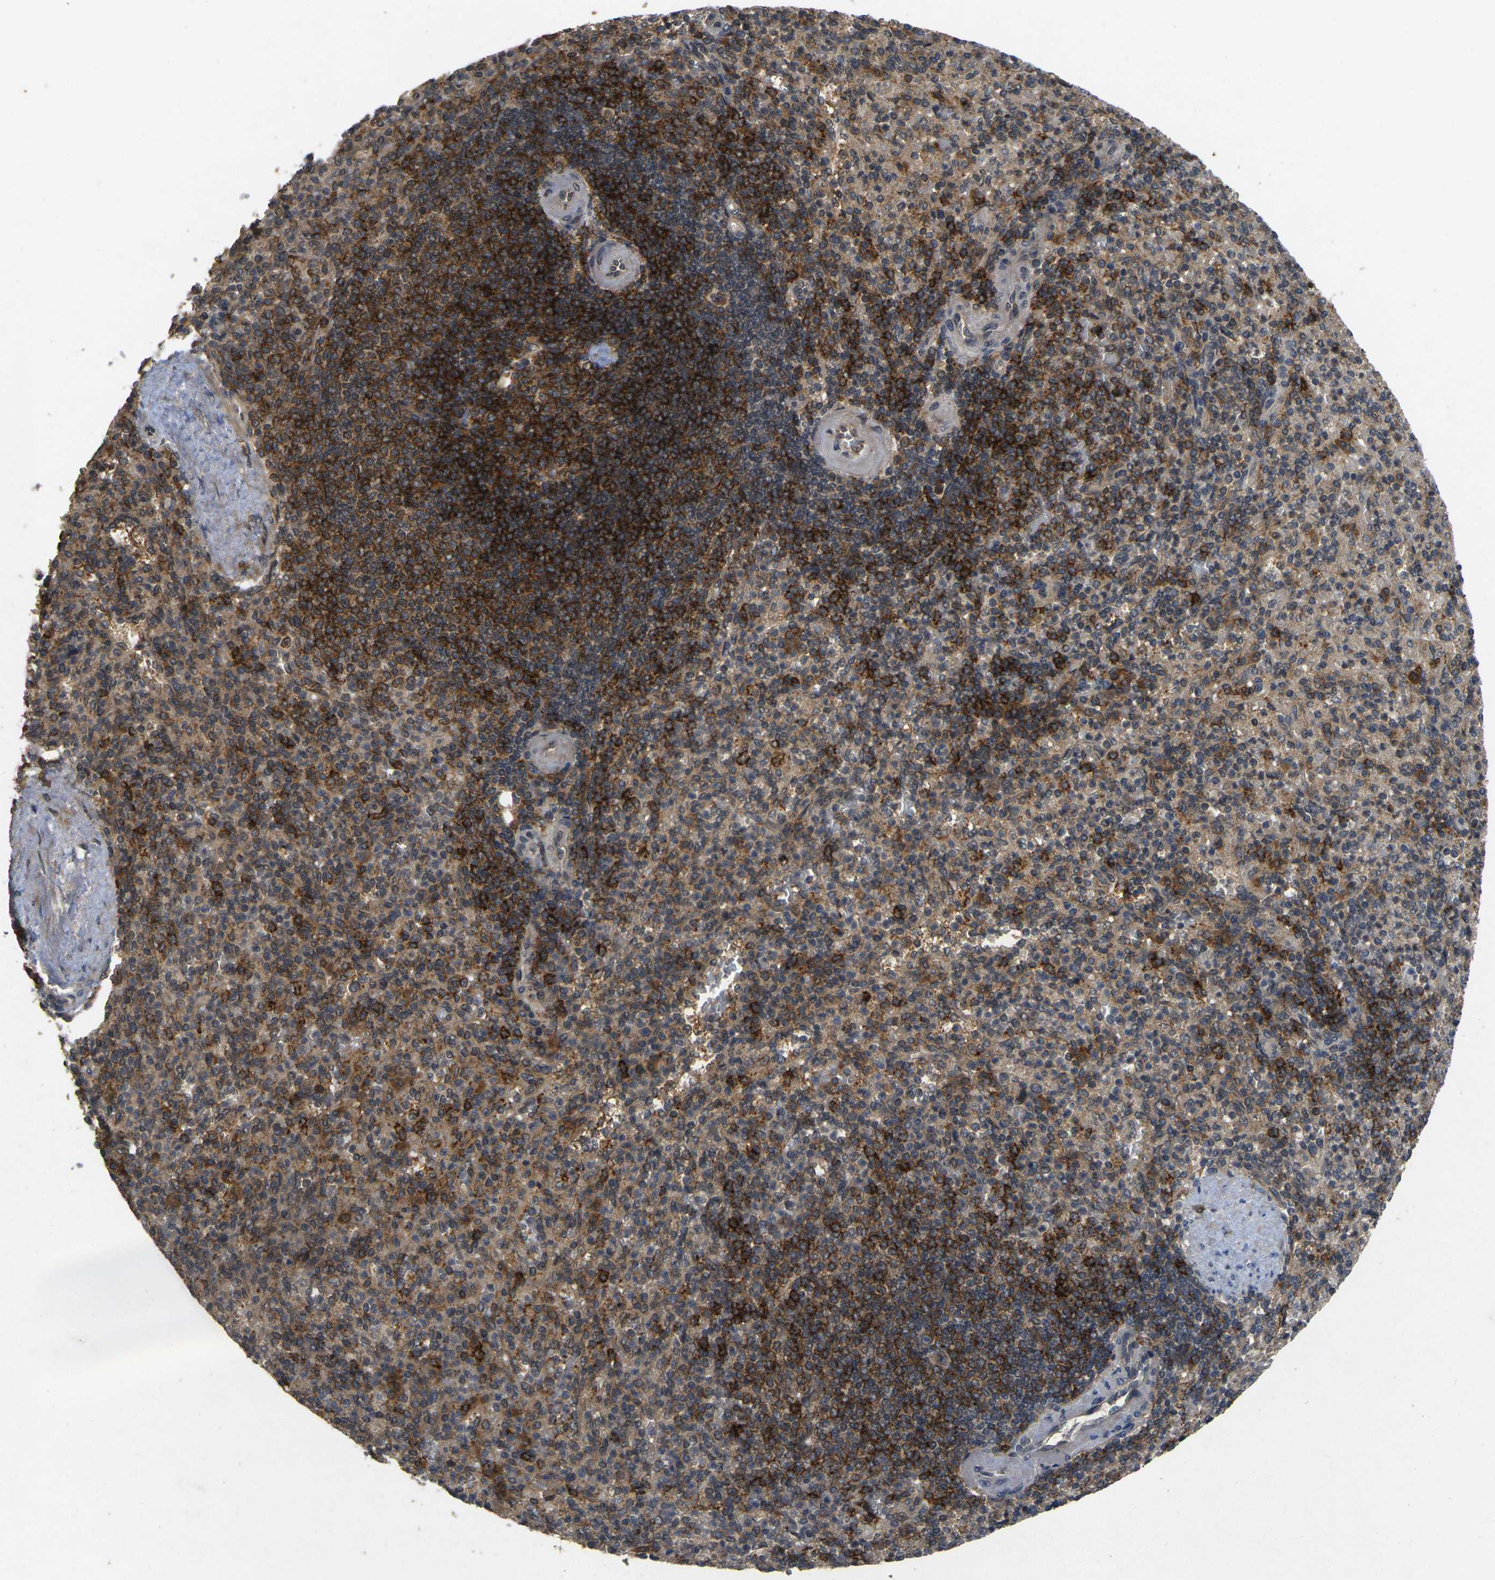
{"staining": {"intensity": "moderate", "quantity": ">75%", "location": "cytoplasmic/membranous"}, "tissue": "spleen", "cell_type": "Cells in red pulp", "image_type": "normal", "snomed": [{"axis": "morphology", "description": "Normal tissue, NOS"}, {"axis": "topography", "description": "Spleen"}], "caption": "Cells in red pulp display medium levels of moderate cytoplasmic/membranous positivity in about >75% of cells in normal spleen. Using DAB (brown) and hematoxylin (blue) stains, captured at high magnification using brightfield microscopy.", "gene": "ERN1", "patient": {"sex": "female", "age": 74}}